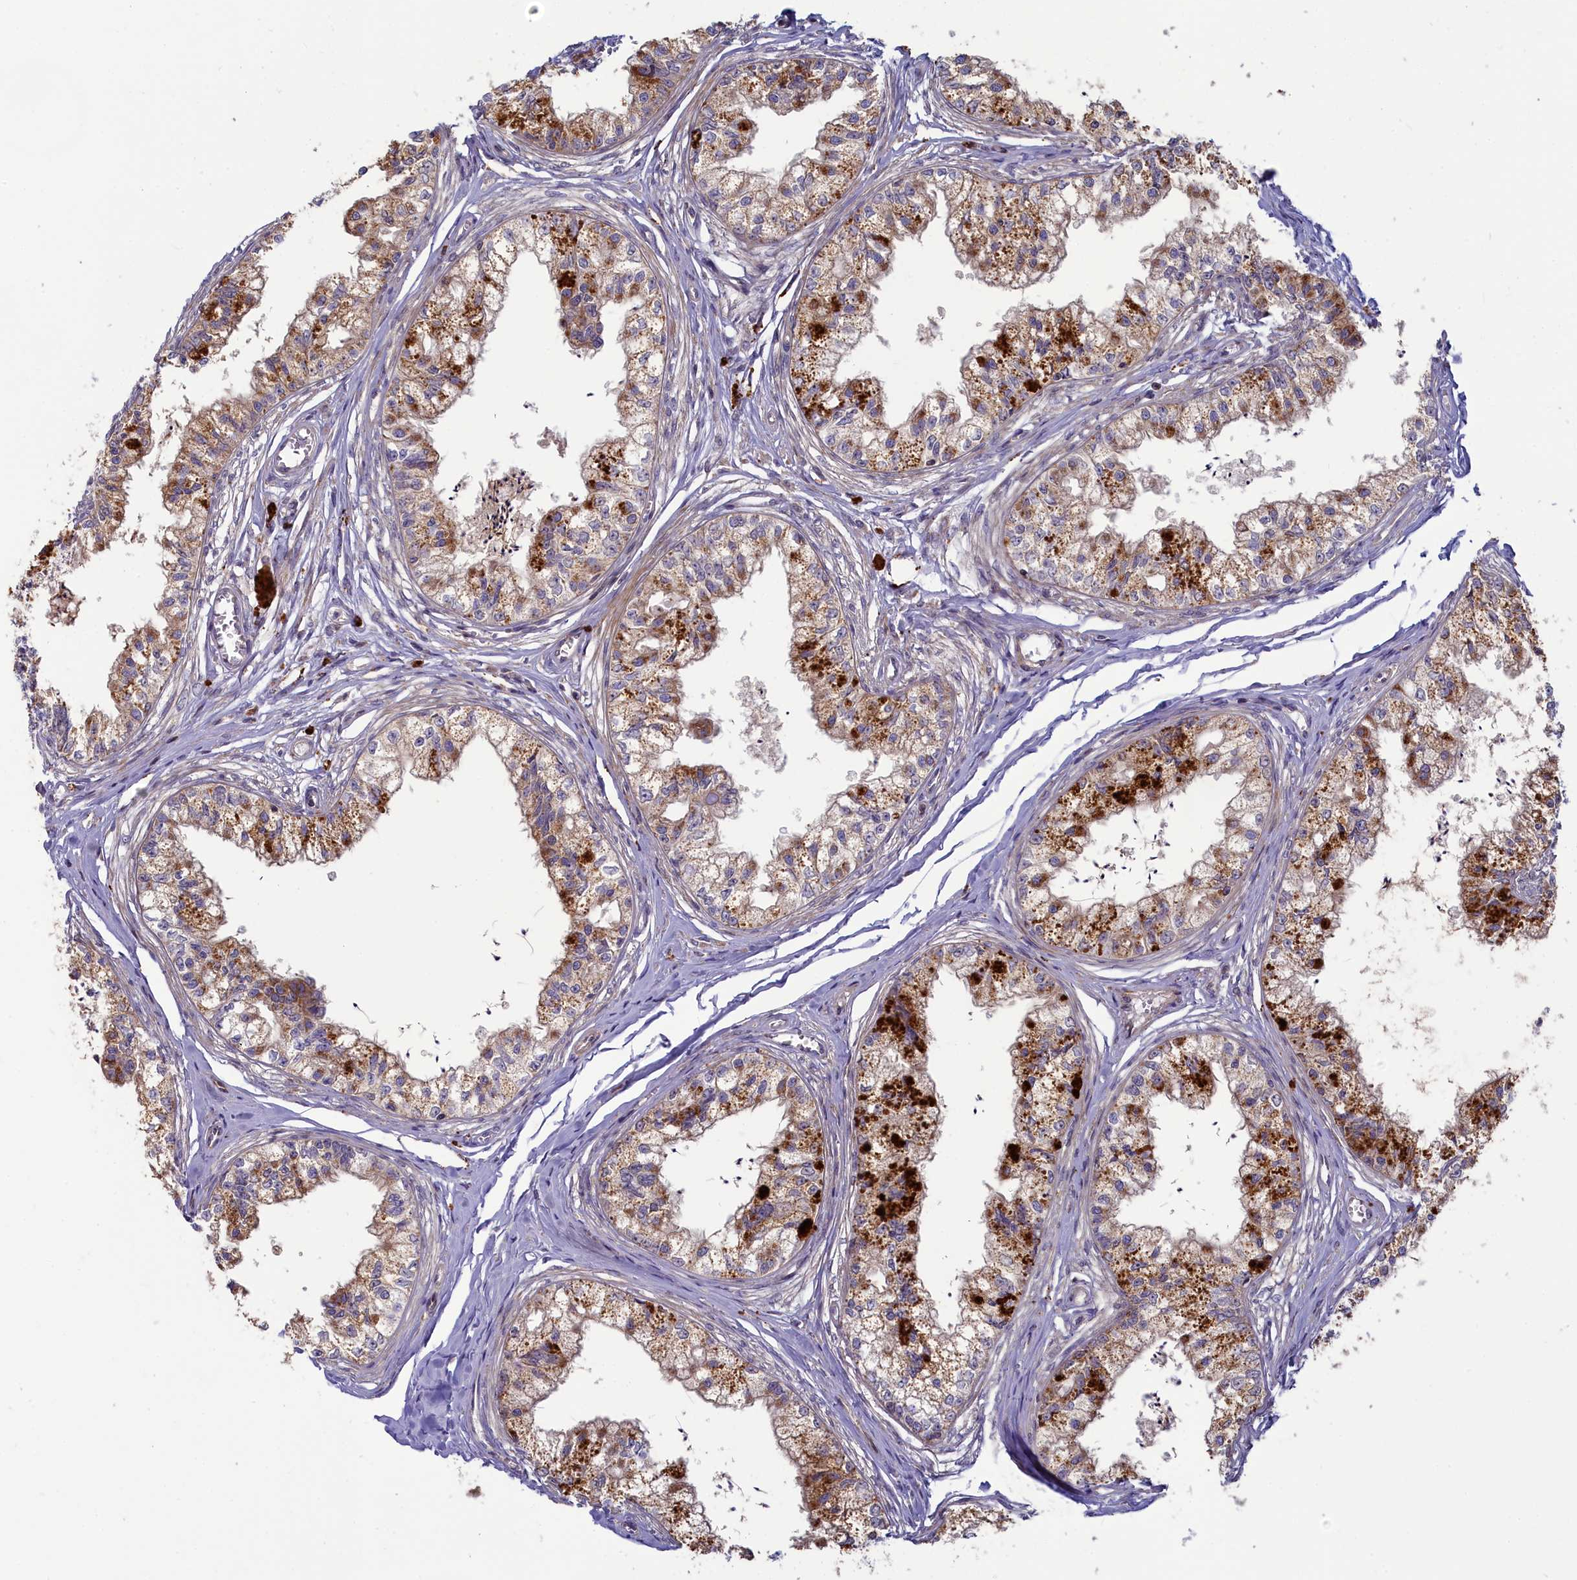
{"staining": {"intensity": "strong", "quantity": "<25%", "location": "cytoplasmic/membranous"}, "tissue": "epididymis", "cell_type": "Glandular cells", "image_type": "normal", "snomed": [{"axis": "morphology", "description": "Normal tissue, NOS"}, {"axis": "topography", "description": "Epididymis"}], "caption": "Immunohistochemistry staining of unremarkable epididymis, which reveals medium levels of strong cytoplasmic/membranous staining in about <25% of glandular cells indicating strong cytoplasmic/membranous protein expression. The staining was performed using DAB (brown) for protein detection and nuclei were counterstained in hematoxylin (blue).", "gene": "BLTP2", "patient": {"sex": "male", "age": 79}}